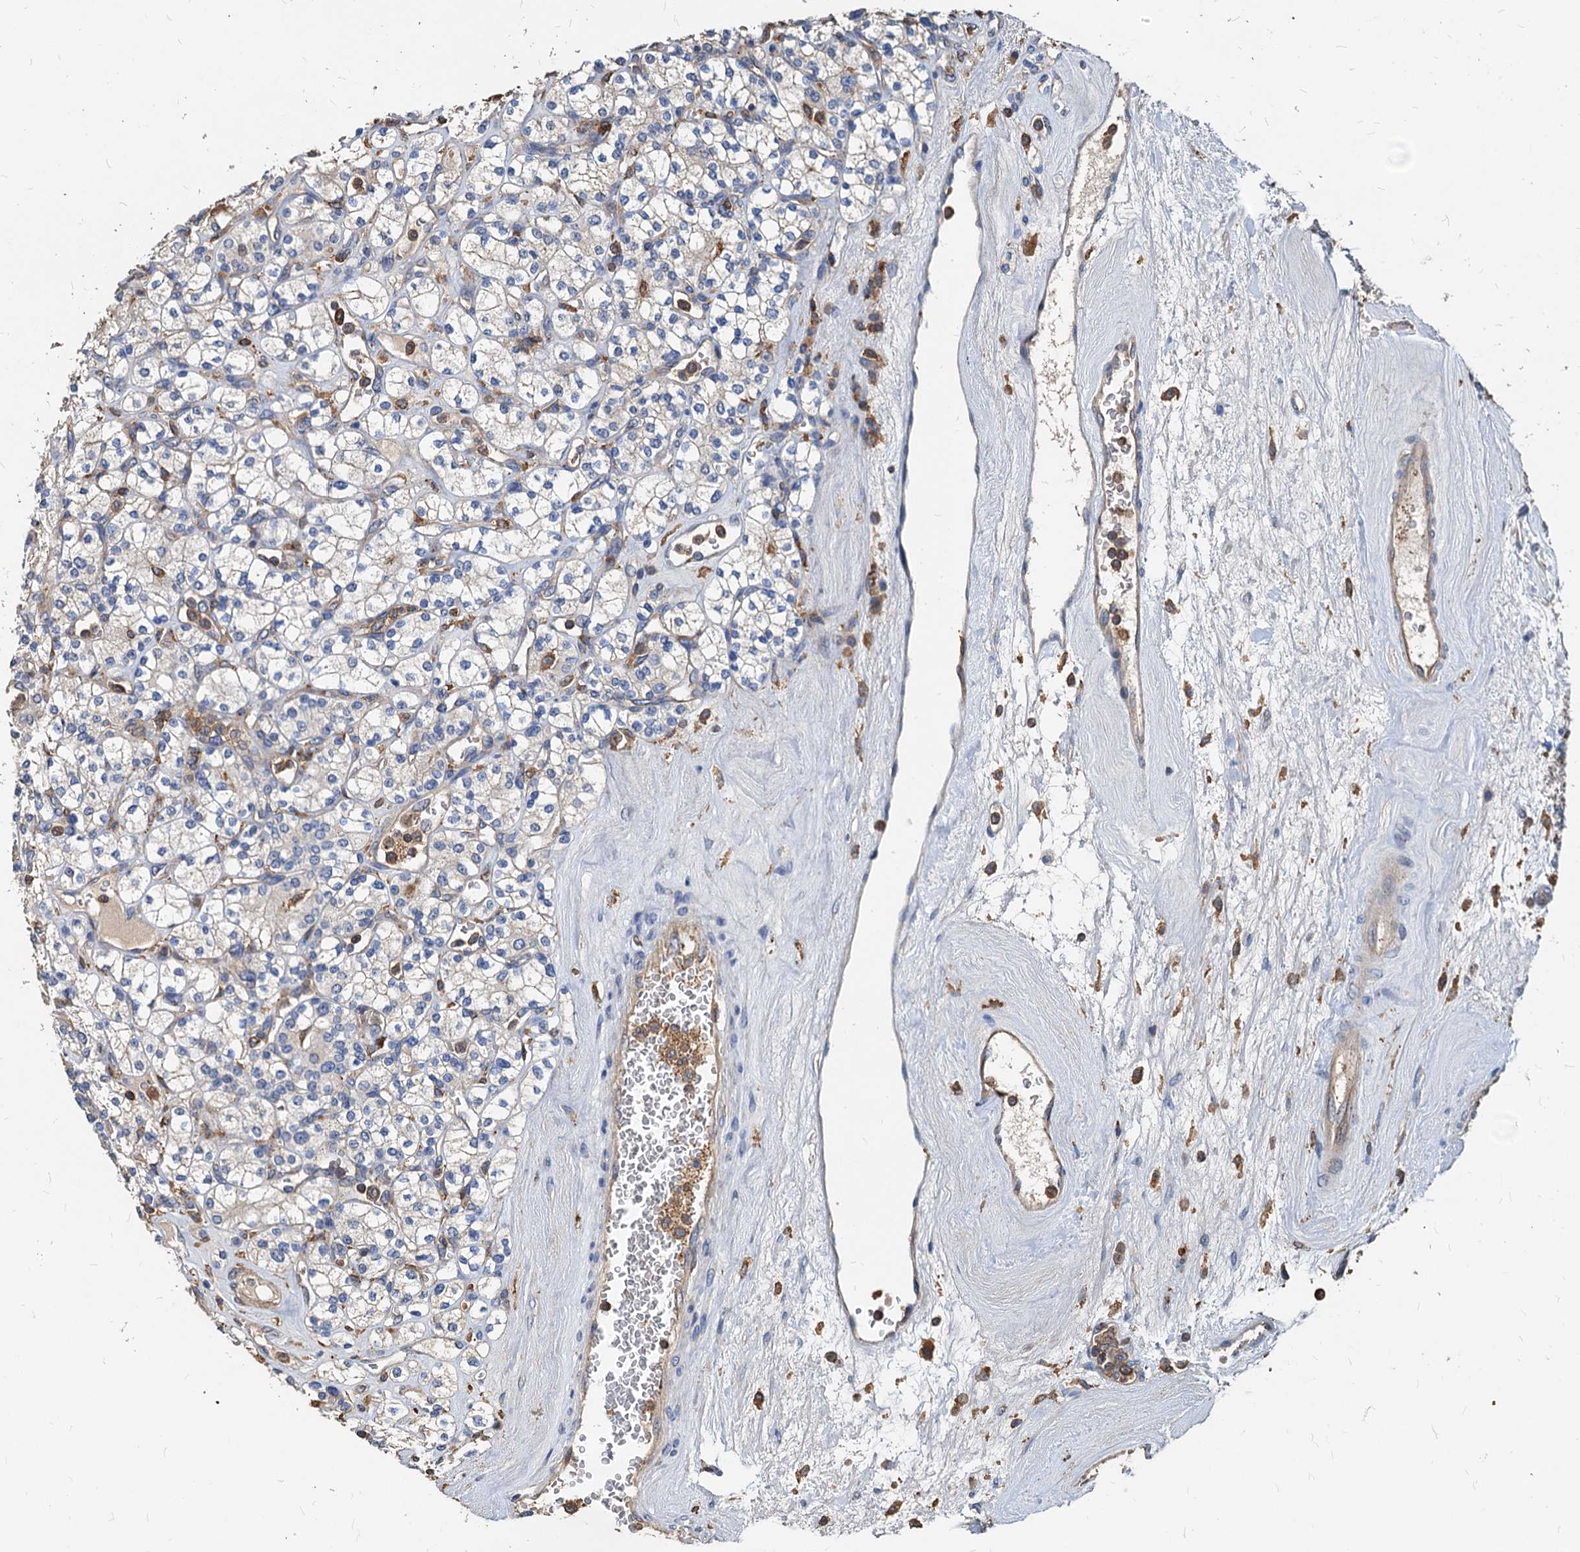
{"staining": {"intensity": "weak", "quantity": "<25%", "location": "cytoplasmic/membranous"}, "tissue": "renal cancer", "cell_type": "Tumor cells", "image_type": "cancer", "snomed": [{"axis": "morphology", "description": "Adenocarcinoma, NOS"}, {"axis": "topography", "description": "Kidney"}], "caption": "Human renal cancer stained for a protein using immunohistochemistry (IHC) displays no expression in tumor cells.", "gene": "LCP2", "patient": {"sex": "male", "age": 77}}